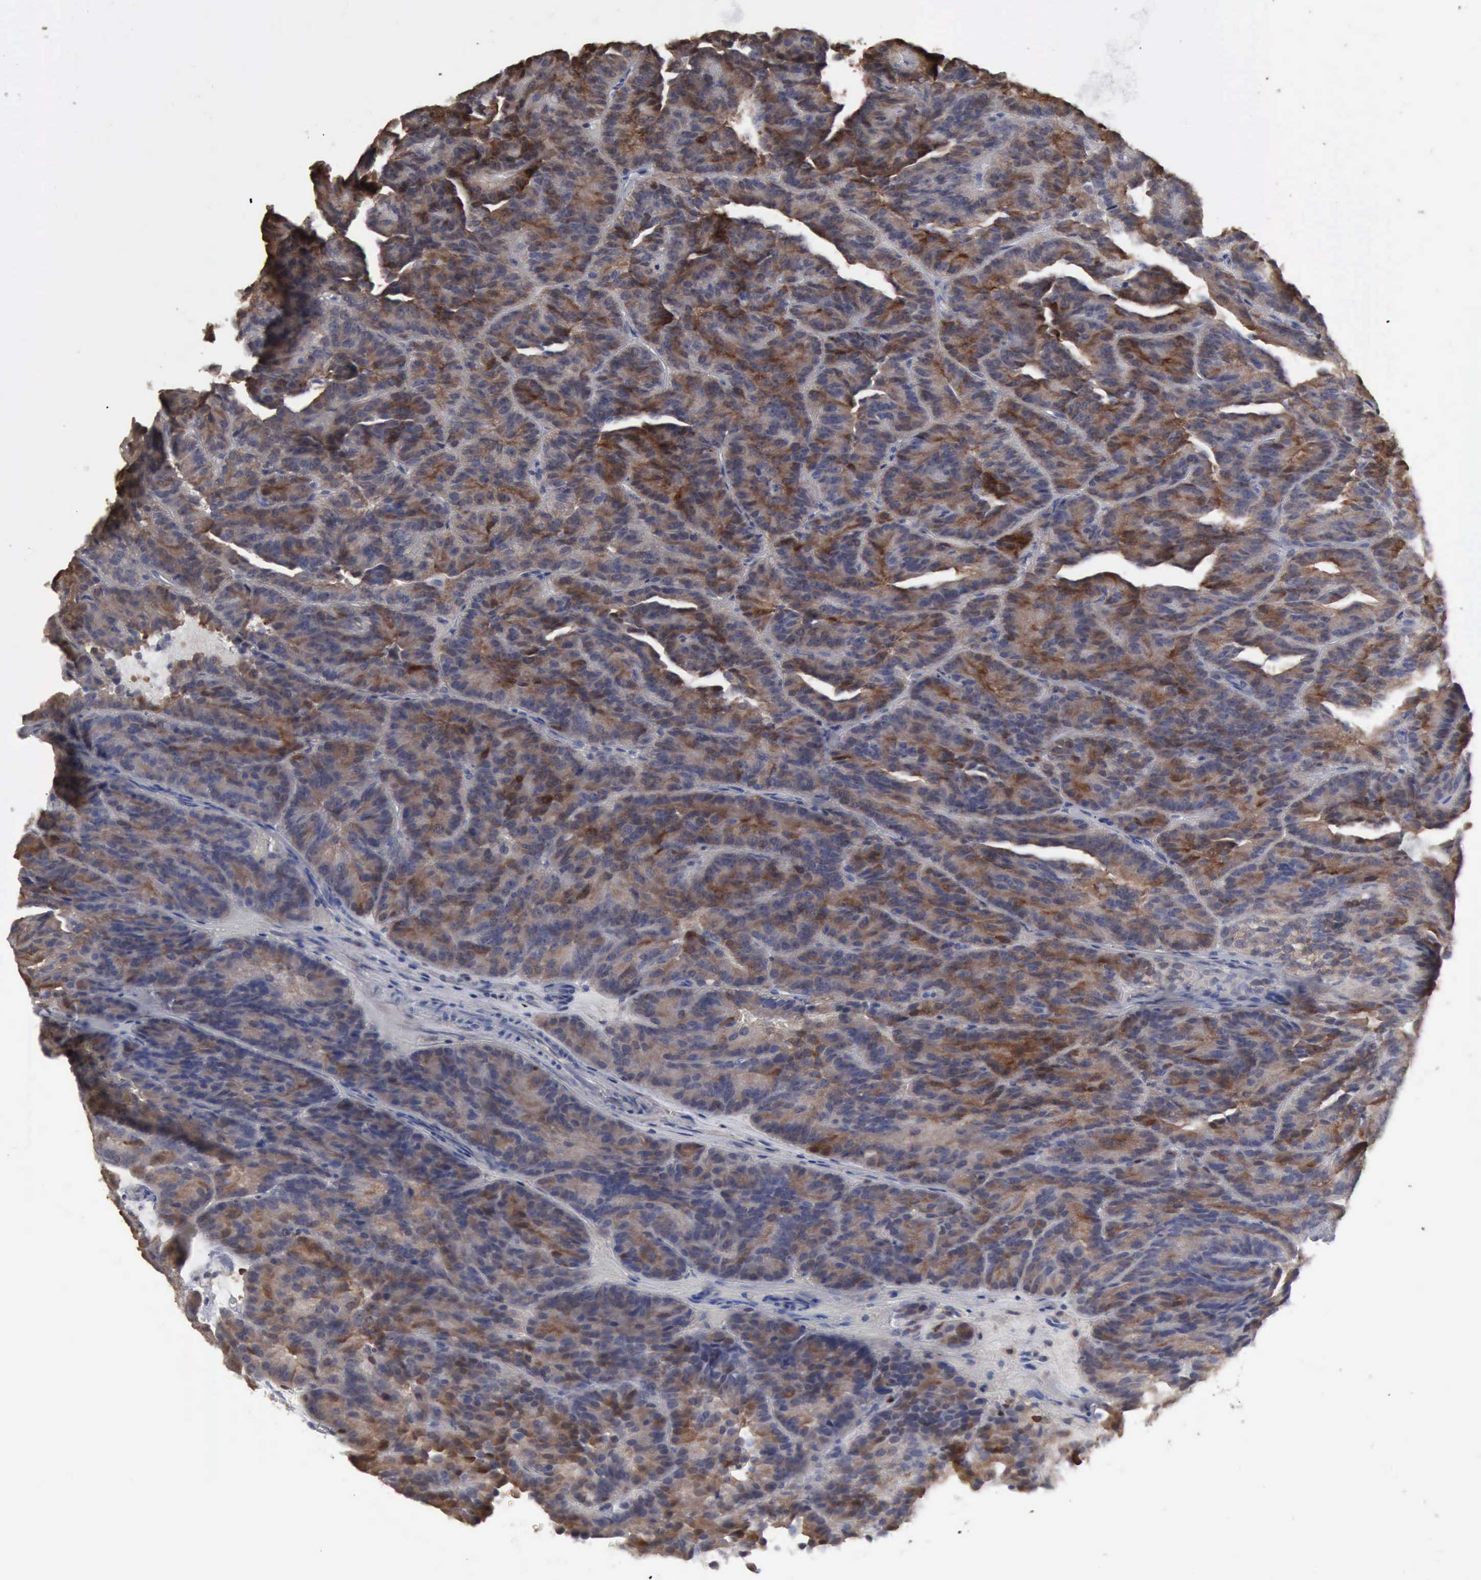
{"staining": {"intensity": "moderate", "quantity": "25%-75%", "location": "cytoplasmic/membranous"}, "tissue": "renal cancer", "cell_type": "Tumor cells", "image_type": "cancer", "snomed": [{"axis": "morphology", "description": "Adenocarcinoma, NOS"}, {"axis": "topography", "description": "Kidney"}], "caption": "Approximately 25%-75% of tumor cells in renal cancer (adenocarcinoma) exhibit moderate cytoplasmic/membranous protein staining as visualized by brown immunohistochemical staining.", "gene": "STAT1", "patient": {"sex": "male", "age": 46}}